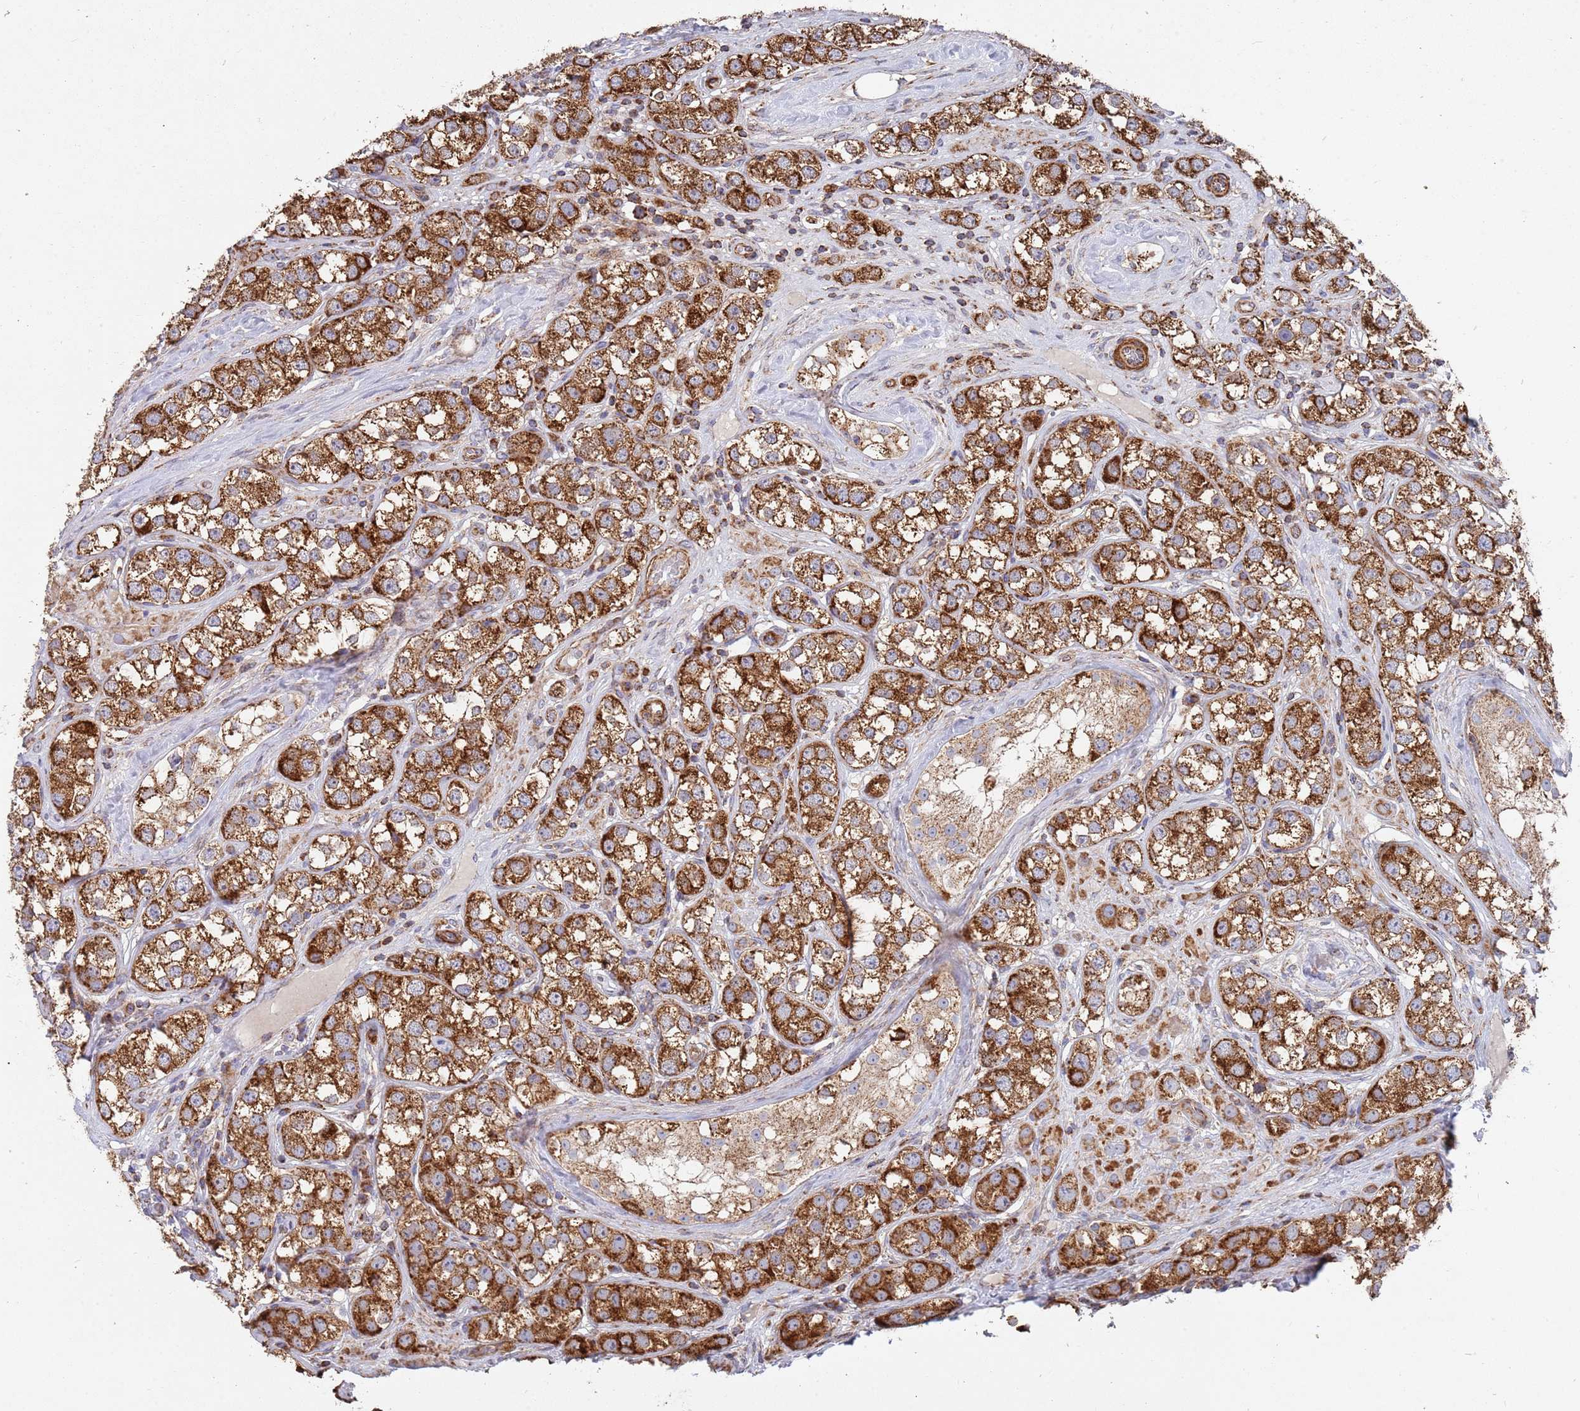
{"staining": {"intensity": "strong", "quantity": ">75%", "location": "cytoplasmic/membranous"}, "tissue": "testis cancer", "cell_type": "Tumor cells", "image_type": "cancer", "snomed": [{"axis": "morphology", "description": "Seminoma, NOS"}, {"axis": "topography", "description": "Testis"}], "caption": "There is high levels of strong cytoplasmic/membranous positivity in tumor cells of seminoma (testis), as demonstrated by immunohistochemical staining (brown color).", "gene": "WDFY3", "patient": {"sex": "male", "age": 28}}